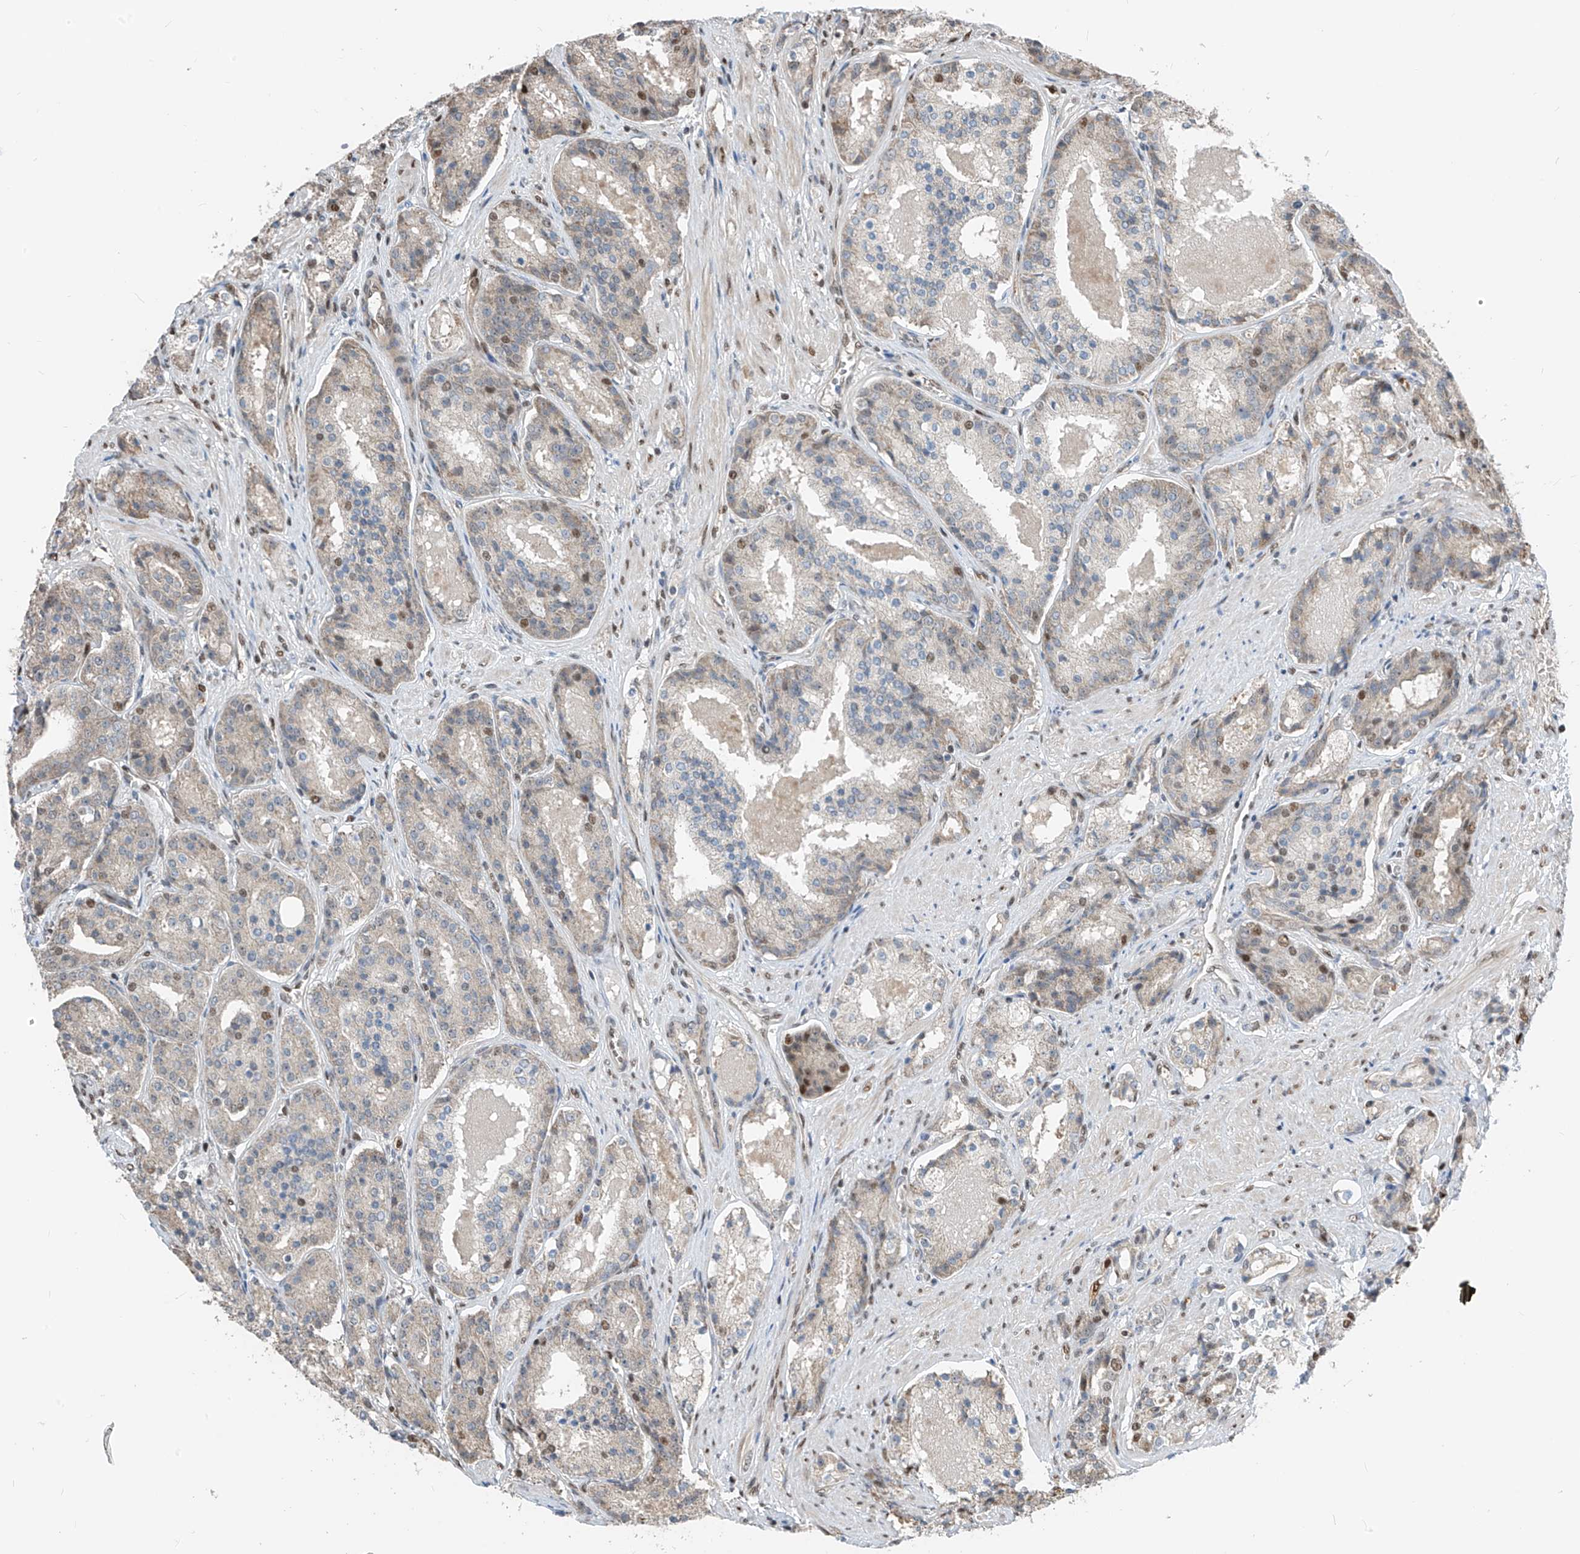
{"staining": {"intensity": "moderate", "quantity": "<25%", "location": "nuclear"}, "tissue": "prostate cancer", "cell_type": "Tumor cells", "image_type": "cancer", "snomed": [{"axis": "morphology", "description": "Adenocarcinoma, High grade"}, {"axis": "topography", "description": "Prostate"}], "caption": "IHC (DAB (3,3'-diaminobenzidine)) staining of human high-grade adenocarcinoma (prostate) displays moderate nuclear protein staining in about <25% of tumor cells.", "gene": "RBP7", "patient": {"sex": "male", "age": 60}}